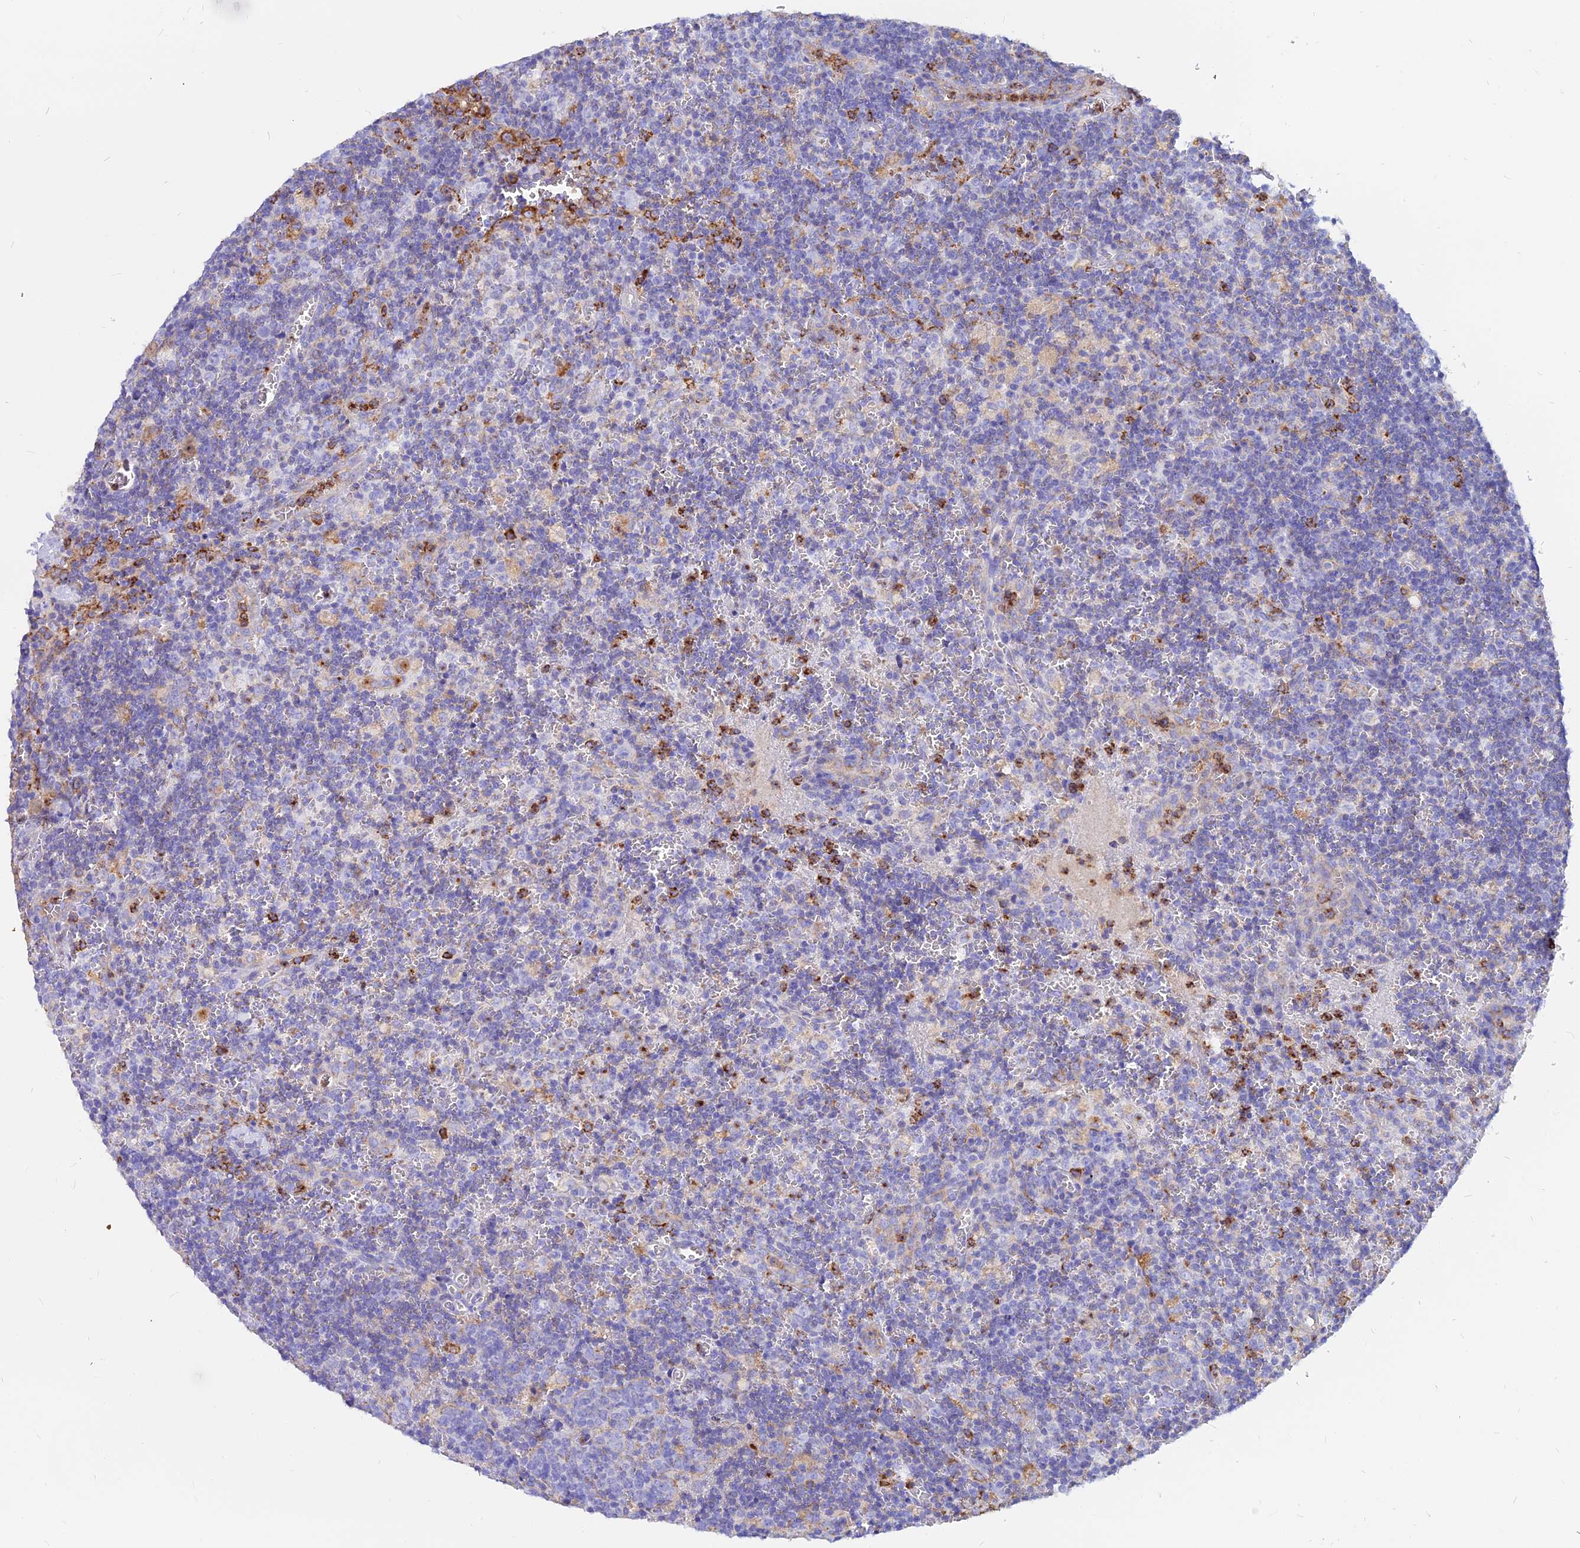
{"staining": {"intensity": "negative", "quantity": "none", "location": "none"}, "tissue": "lymph node", "cell_type": "Germinal center cells", "image_type": "normal", "snomed": [{"axis": "morphology", "description": "Normal tissue, NOS"}, {"axis": "topography", "description": "Lymph node"}], "caption": "The photomicrograph reveals no staining of germinal center cells in unremarkable lymph node.", "gene": "AGTRAP", "patient": {"sex": "male", "age": 58}}